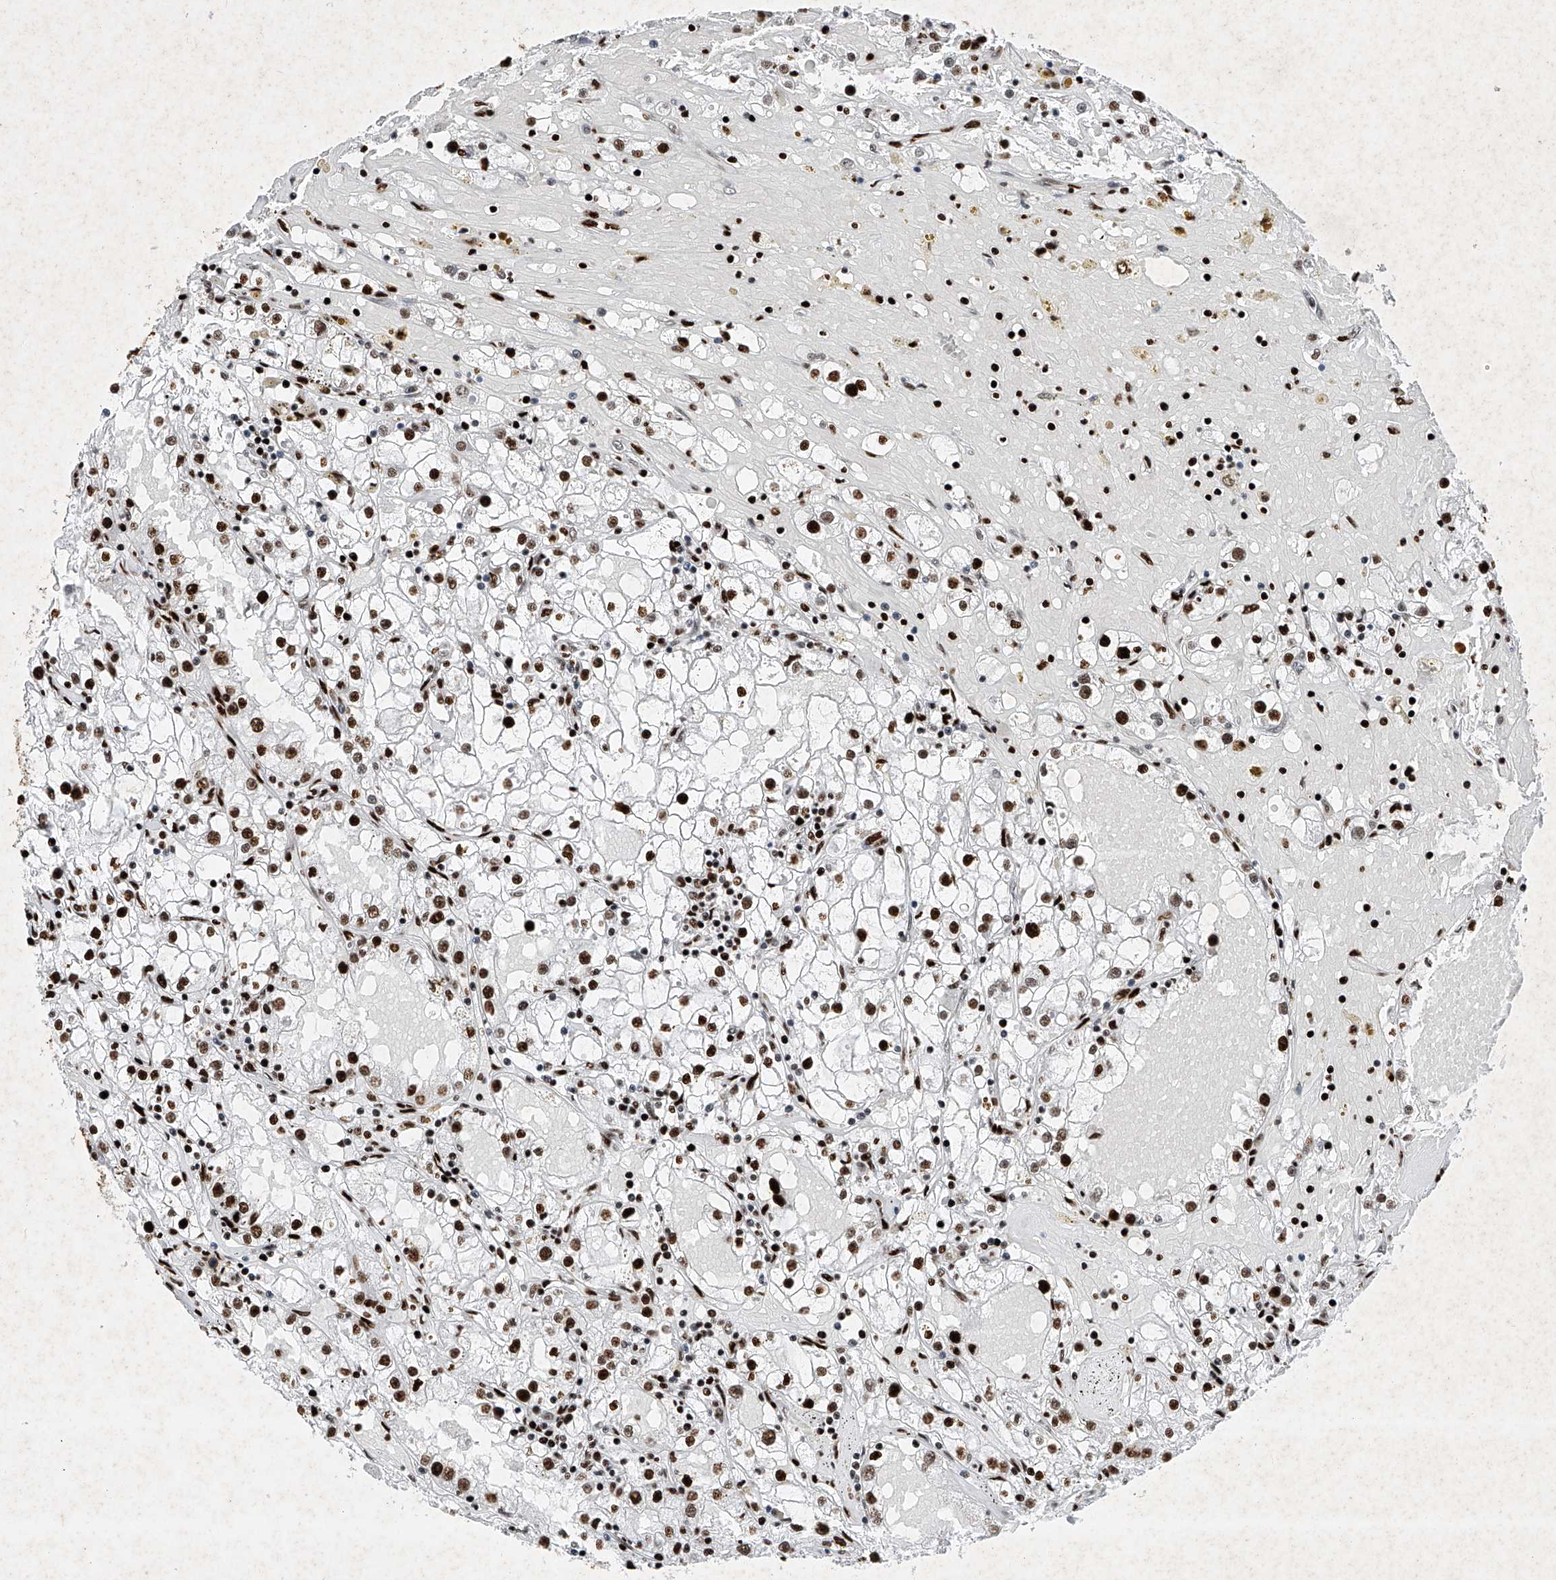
{"staining": {"intensity": "strong", "quantity": ">75%", "location": "nuclear"}, "tissue": "renal cancer", "cell_type": "Tumor cells", "image_type": "cancer", "snomed": [{"axis": "morphology", "description": "Adenocarcinoma, NOS"}, {"axis": "topography", "description": "Kidney"}], "caption": "Renal cancer (adenocarcinoma) stained with a brown dye exhibits strong nuclear positive staining in about >75% of tumor cells.", "gene": "SRSF6", "patient": {"sex": "male", "age": 56}}